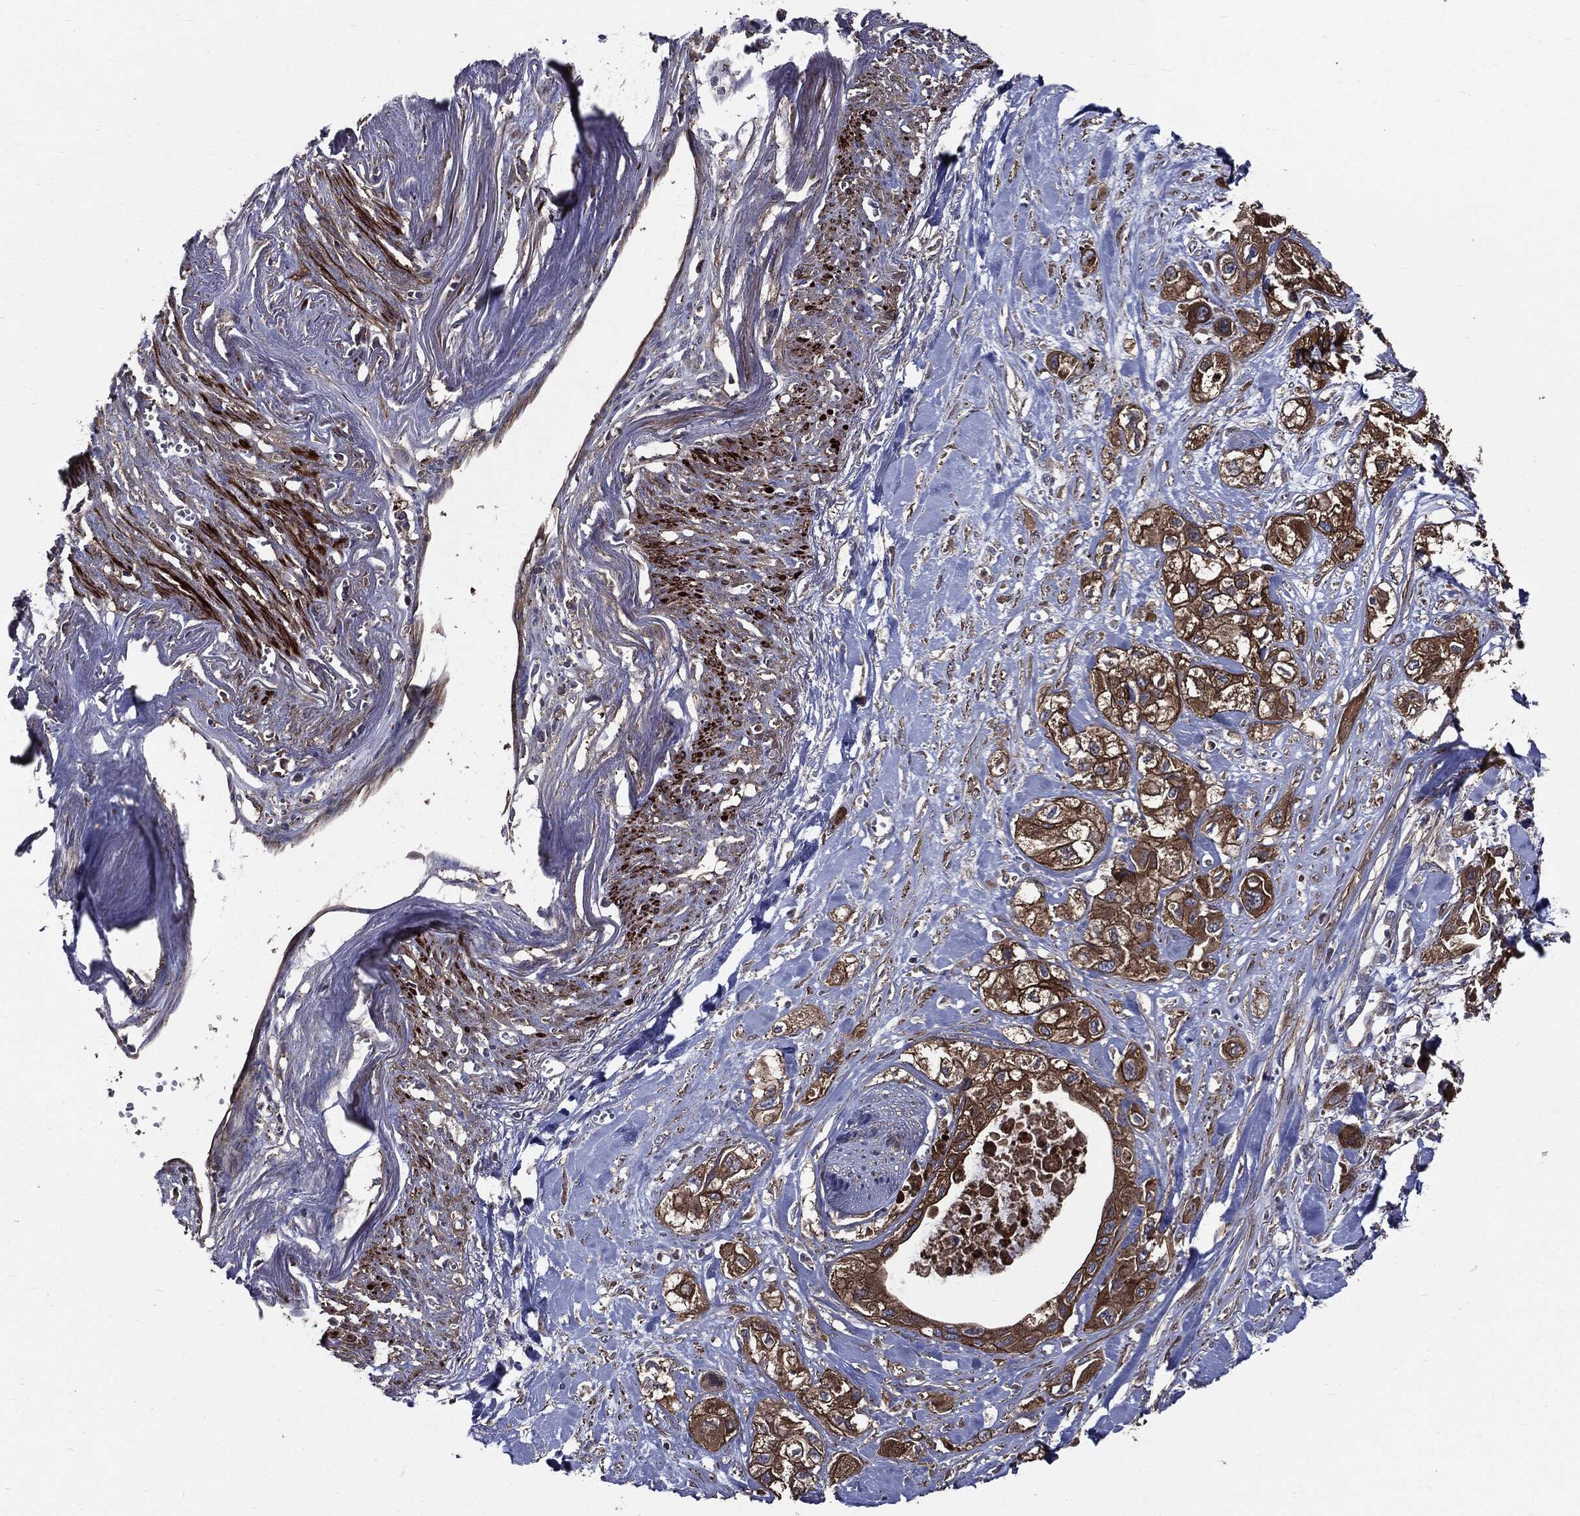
{"staining": {"intensity": "strong", "quantity": ">75%", "location": "cytoplasmic/membranous"}, "tissue": "pancreatic cancer", "cell_type": "Tumor cells", "image_type": "cancer", "snomed": [{"axis": "morphology", "description": "Adenocarcinoma, NOS"}, {"axis": "topography", "description": "Pancreas"}], "caption": "Protein staining of pancreatic cancer (adenocarcinoma) tissue exhibits strong cytoplasmic/membranous staining in approximately >75% of tumor cells.", "gene": "PDCD6IP", "patient": {"sex": "male", "age": 72}}